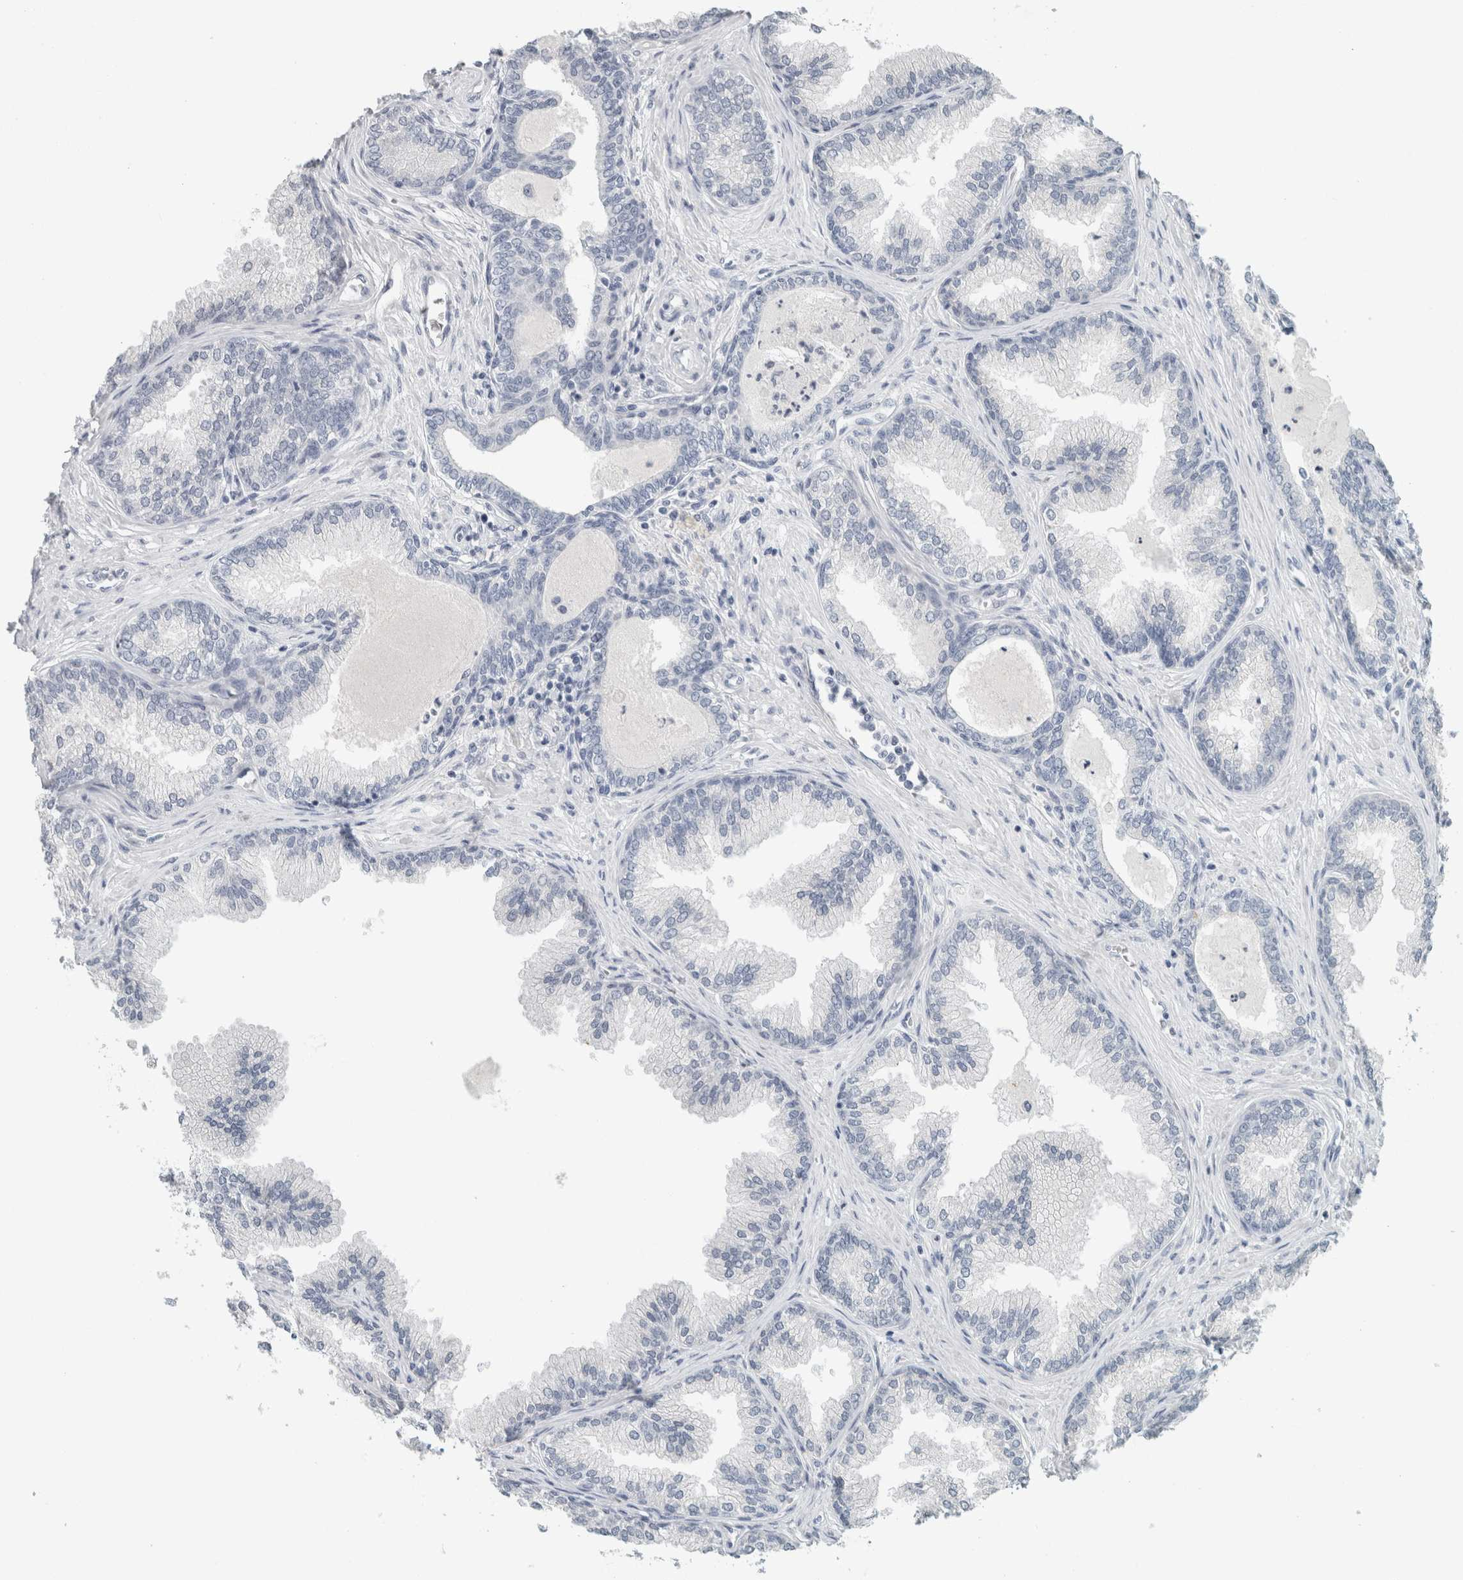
{"staining": {"intensity": "negative", "quantity": "none", "location": "none"}, "tissue": "prostate cancer", "cell_type": "Tumor cells", "image_type": "cancer", "snomed": [{"axis": "morphology", "description": "Adenocarcinoma, High grade"}, {"axis": "topography", "description": "Prostate"}], "caption": "Immunohistochemical staining of human prostate high-grade adenocarcinoma reveals no significant expression in tumor cells.", "gene": "TRIT1", "patient": {"sex": "male", "age": 70}}